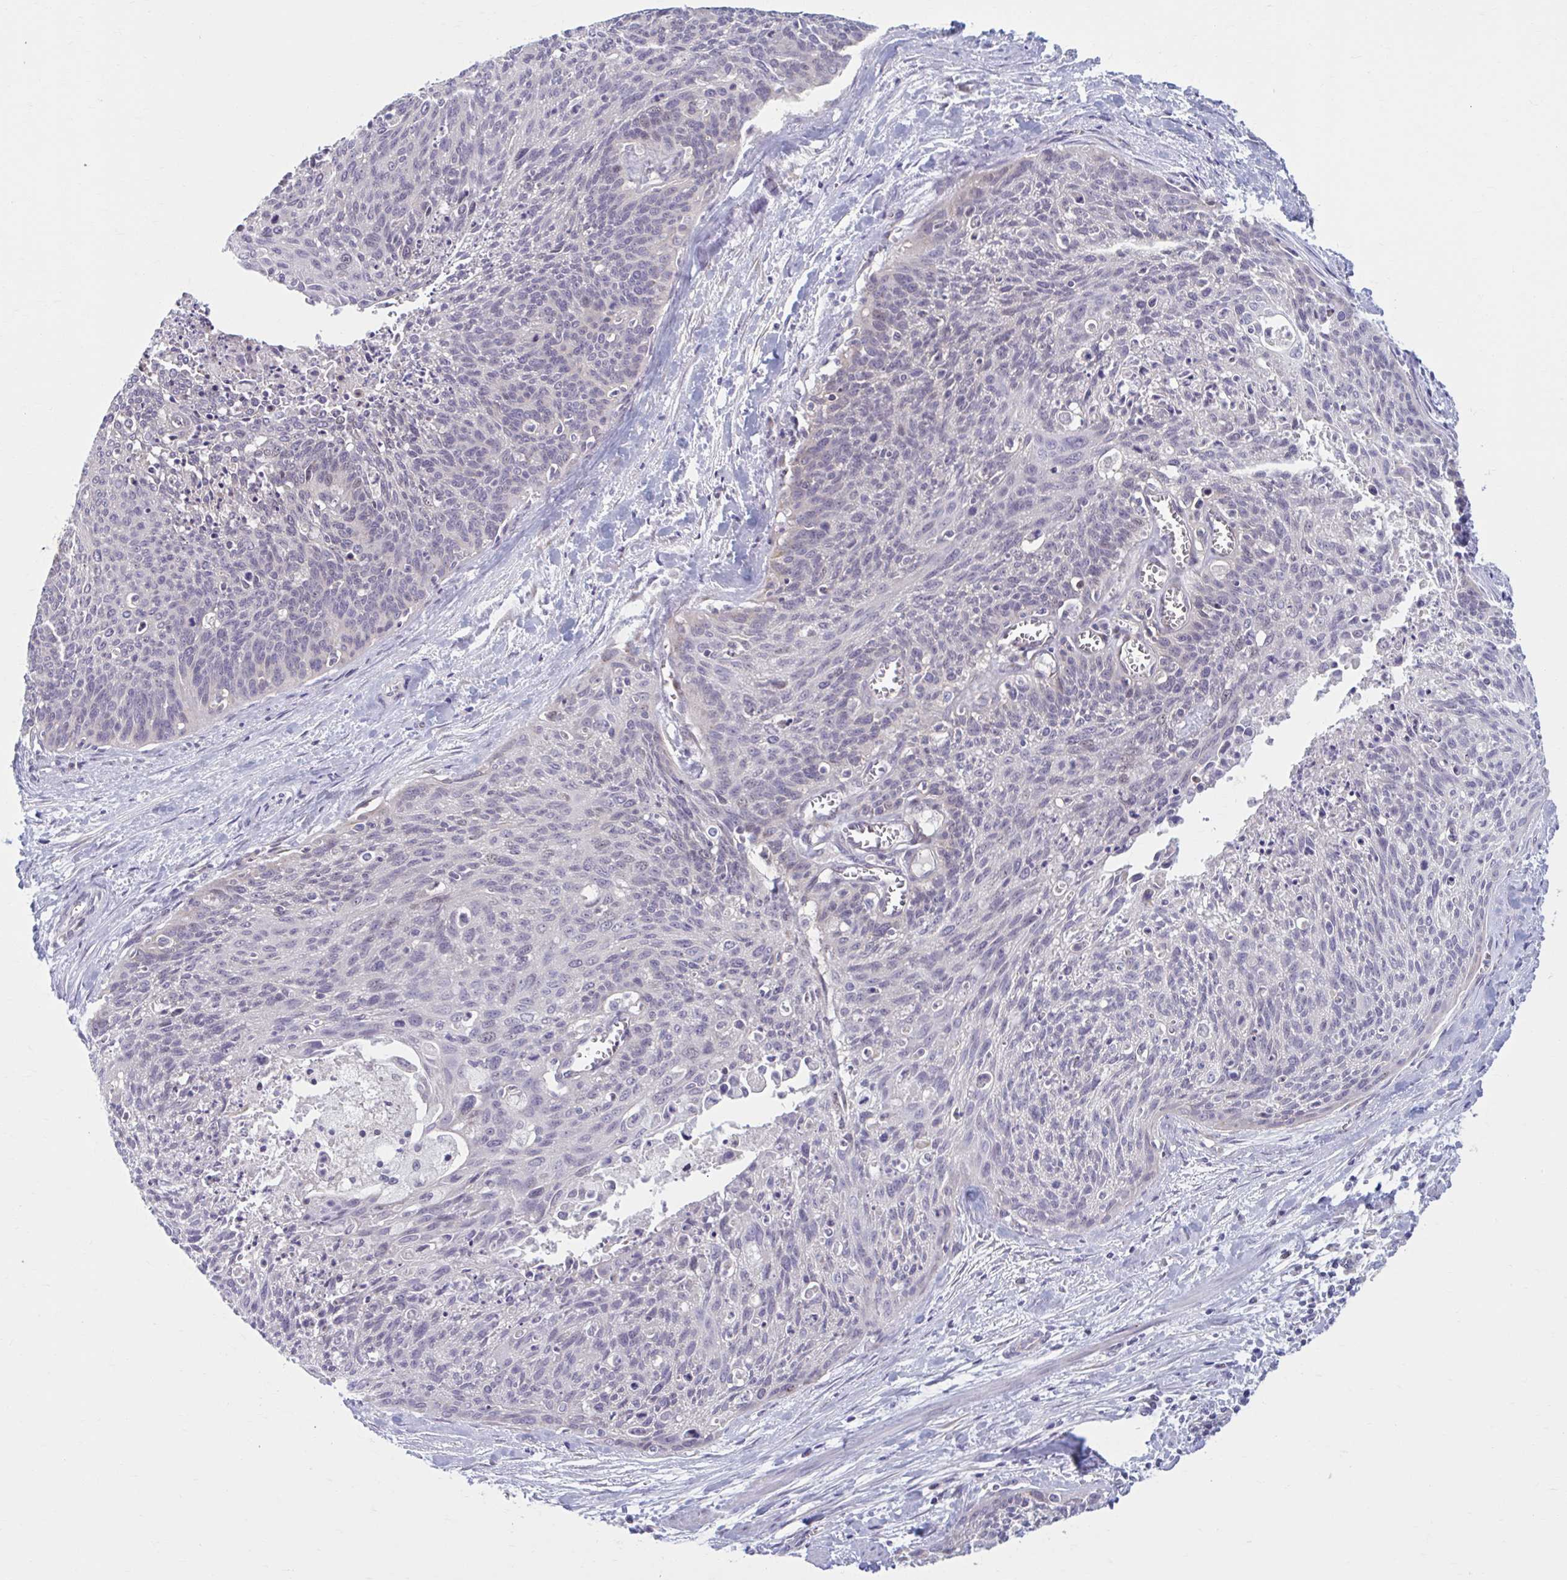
{"staining": {"intensity": "negative", "quantity": "none", "location": "none"}, "tissue": "cervical cancer", "cell_type": "Tumor cells", "image_type": "cancer", "snomed": [{"axis": "morphology", "description": "Squamous cell carcinoma, NOS"}, {"axis": "topography", "description": "Cervix"}], "caption": "Image shows no protein staining in tumor cells of cervical cancer (squamous cell carcinoma) tissue. (Brightfield microscopy of DAB (3,3'-diaminobenzidine) IHC at high magnification).", "gene": "CHST3", "patient": {"sex": "female", "age": 55}}